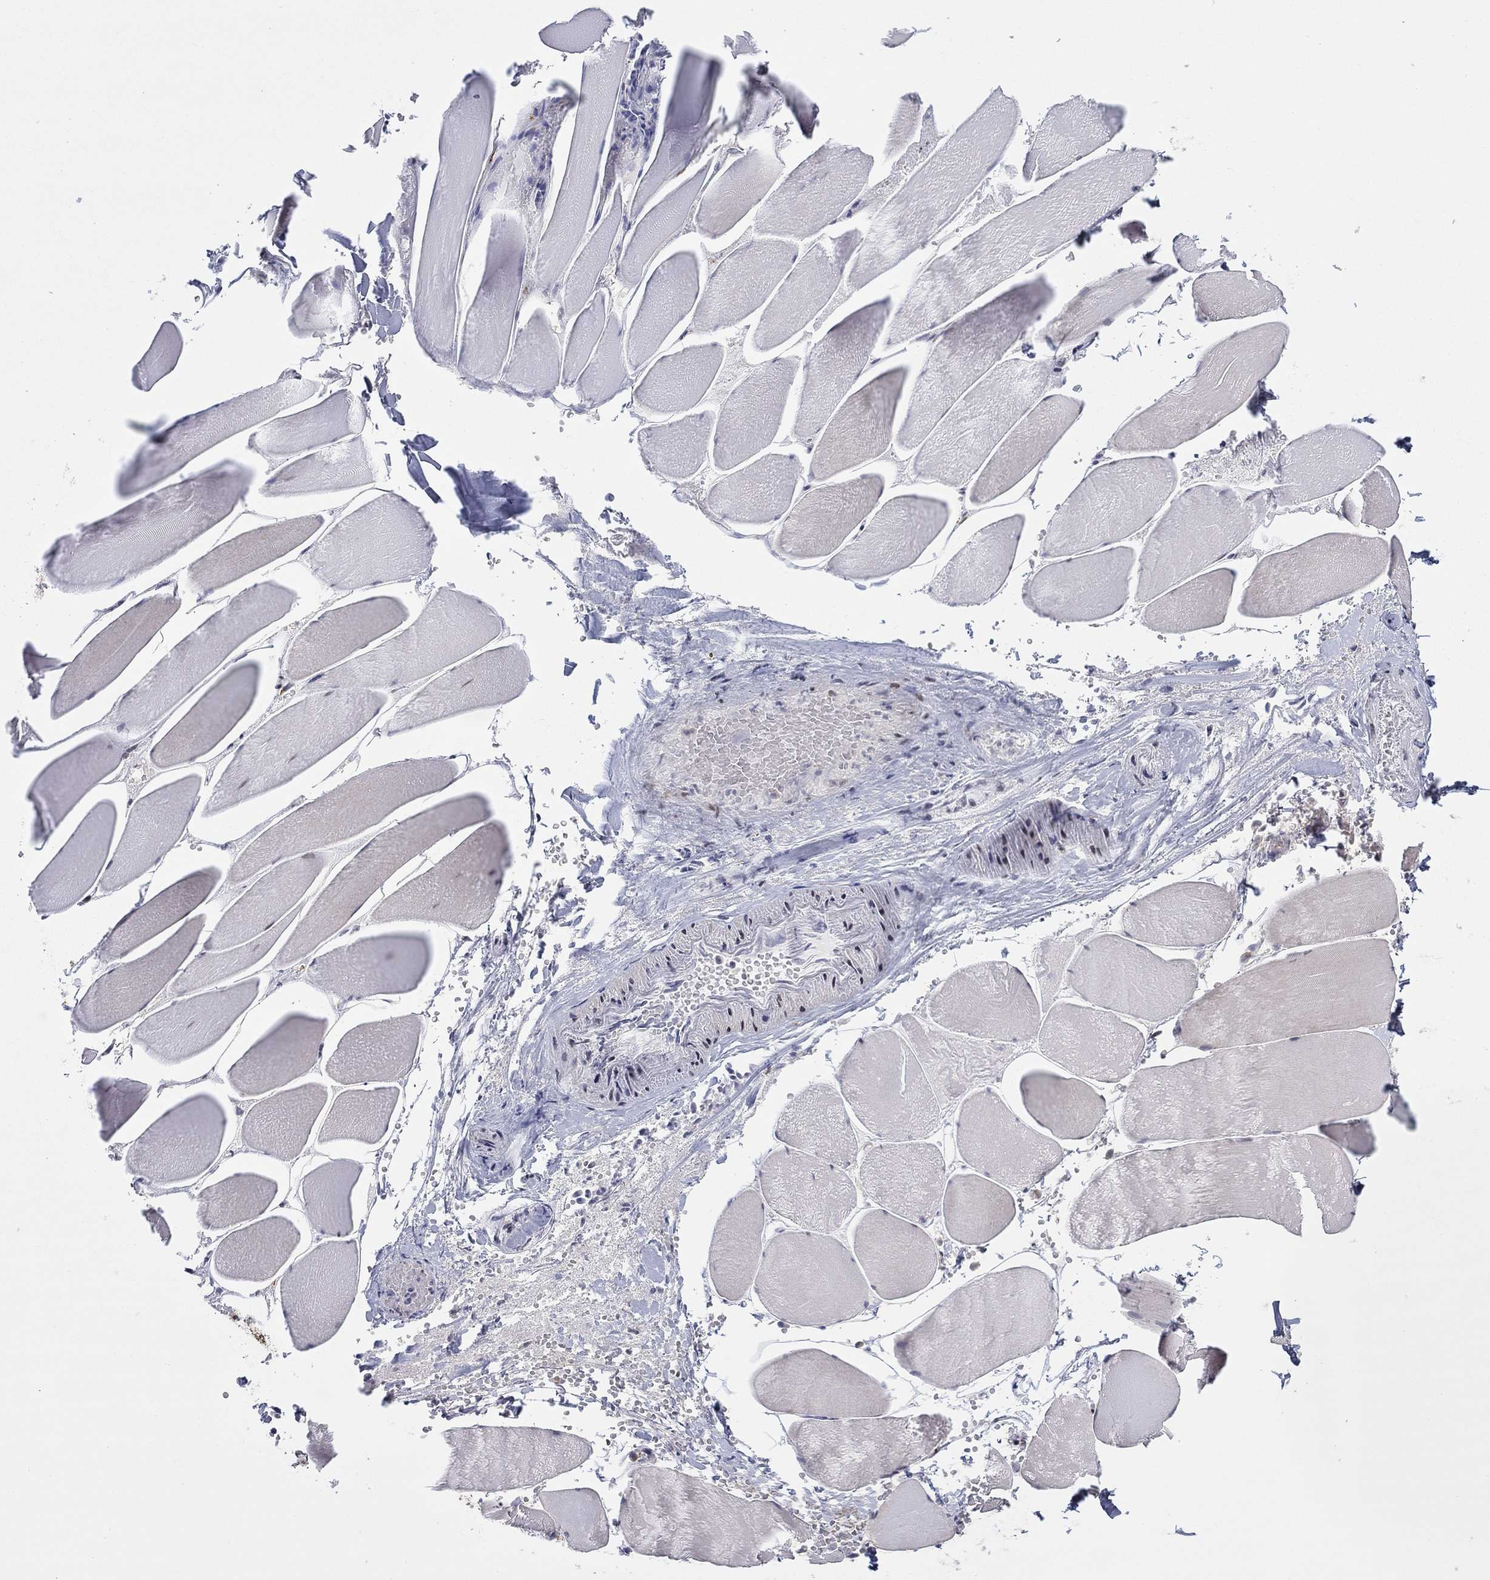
{"staining": {"intensity": "negative", "quantity": "none", "location": "none"}, "tissue": "skeletal muscle", "cell_type": "Myocytes", "image_type": "normal", "snomed": [{"axis": "morphology", "description": "Normal tissue, NOS"}, {"axis": "morphology", "description": "Malignant melanoma, Metastatic site"}, {"axis": "topography", "description": "Skeletal muscle"}], "caption": "This is a image of IHC staining of benign skeletal muscle, which shows no expression in myocytes. (DAB (3,3'-diaminobenzidine) immunohistochemistry (IHC) visualized using brightfield microscopy, high magnification).", "gene": "TTC21B", "patient": {"sex": "male", "age": 50}}